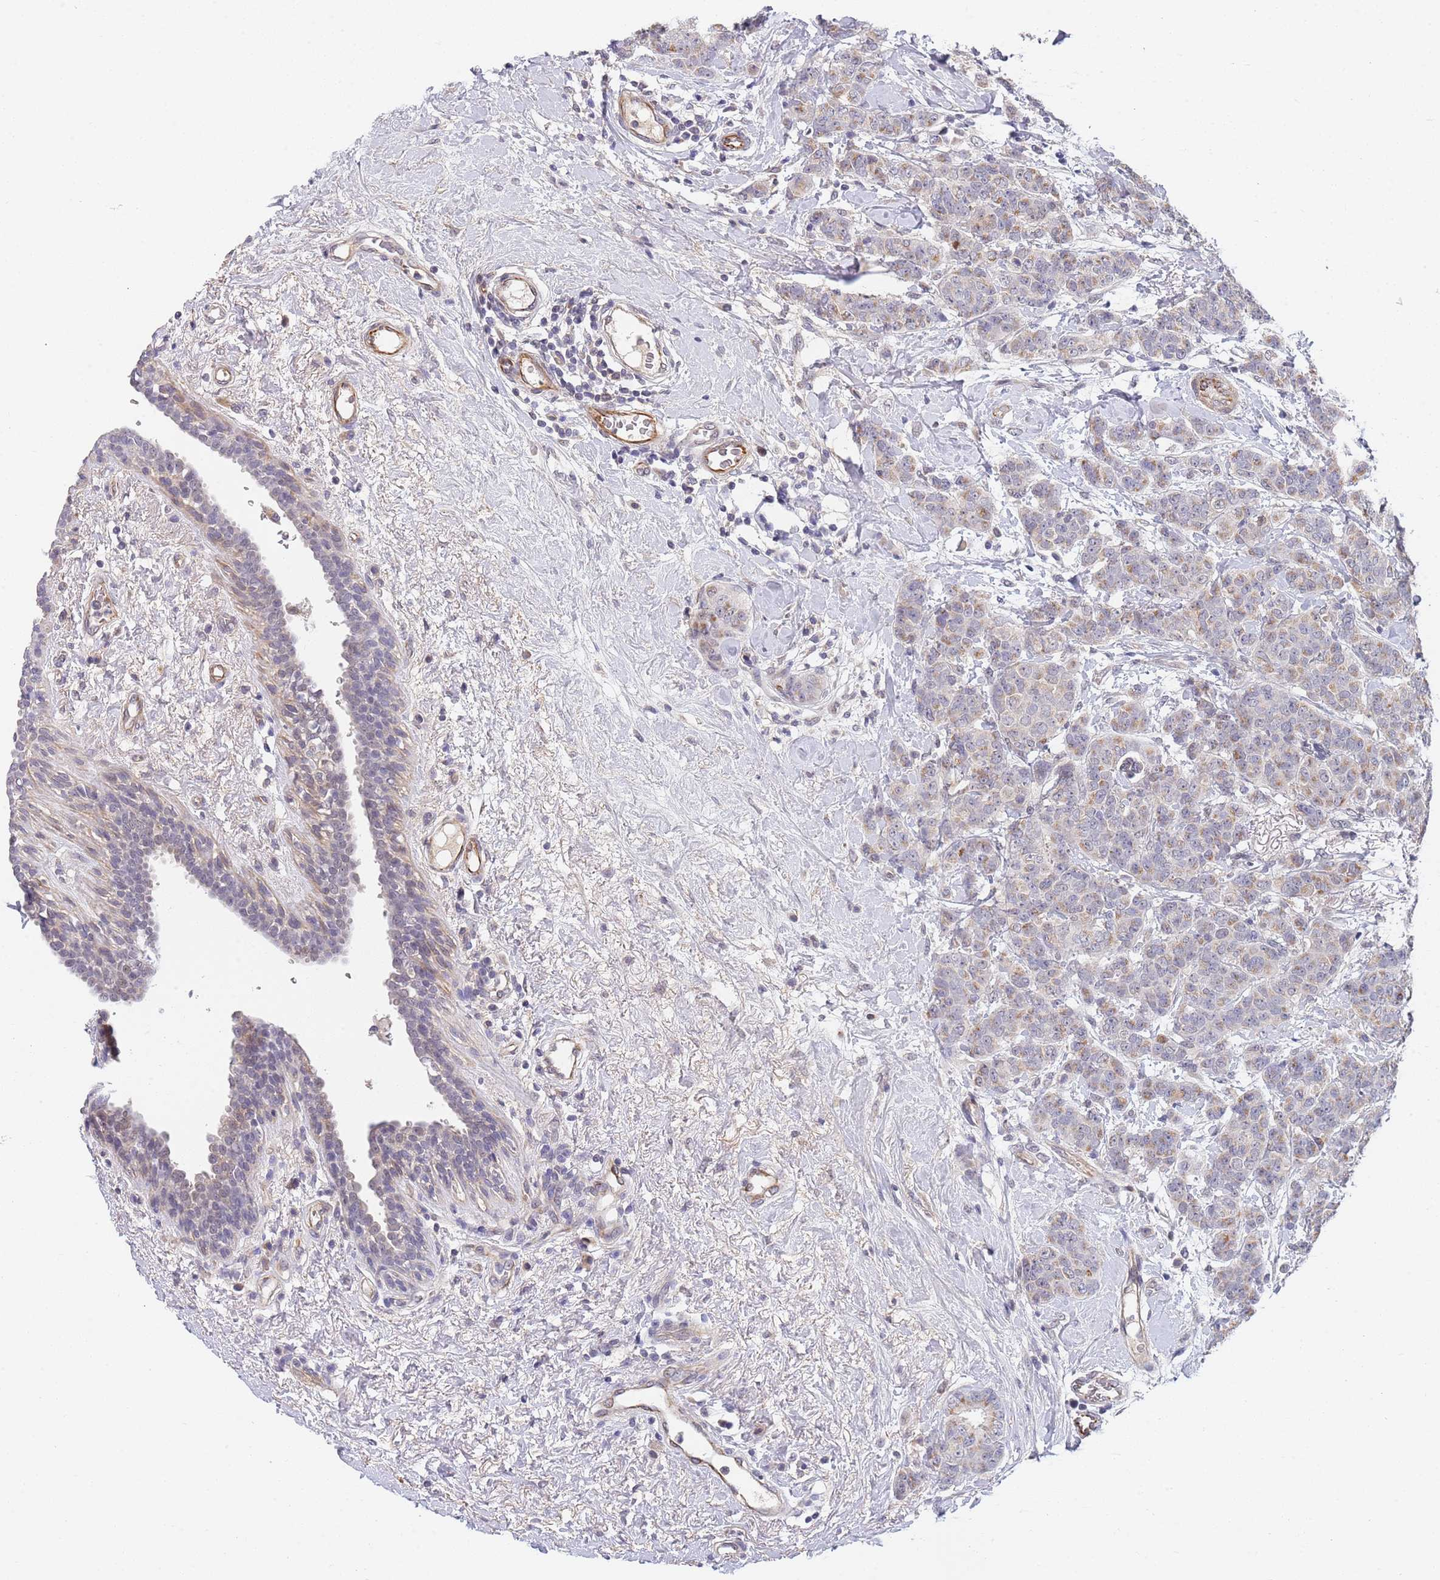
{"staining": {"intensity": "weak", "quantity": "<25%", "location": "cytoplasmic/membranous"}, "tissue": "breast cancer", "cell_type": "Tumor cells", "image_type": "cancer", "snomed": [{"axis": "morphology", "description": "Duct carcinoma"}, {"axis": "topography", "description": "Breast"}], "caption": "Tumor cells show no significant protein expression in invasive ductal carcinoma (breast).", "gene": "B4GALT4", "patient": {"sex": "female", "age": 40}}